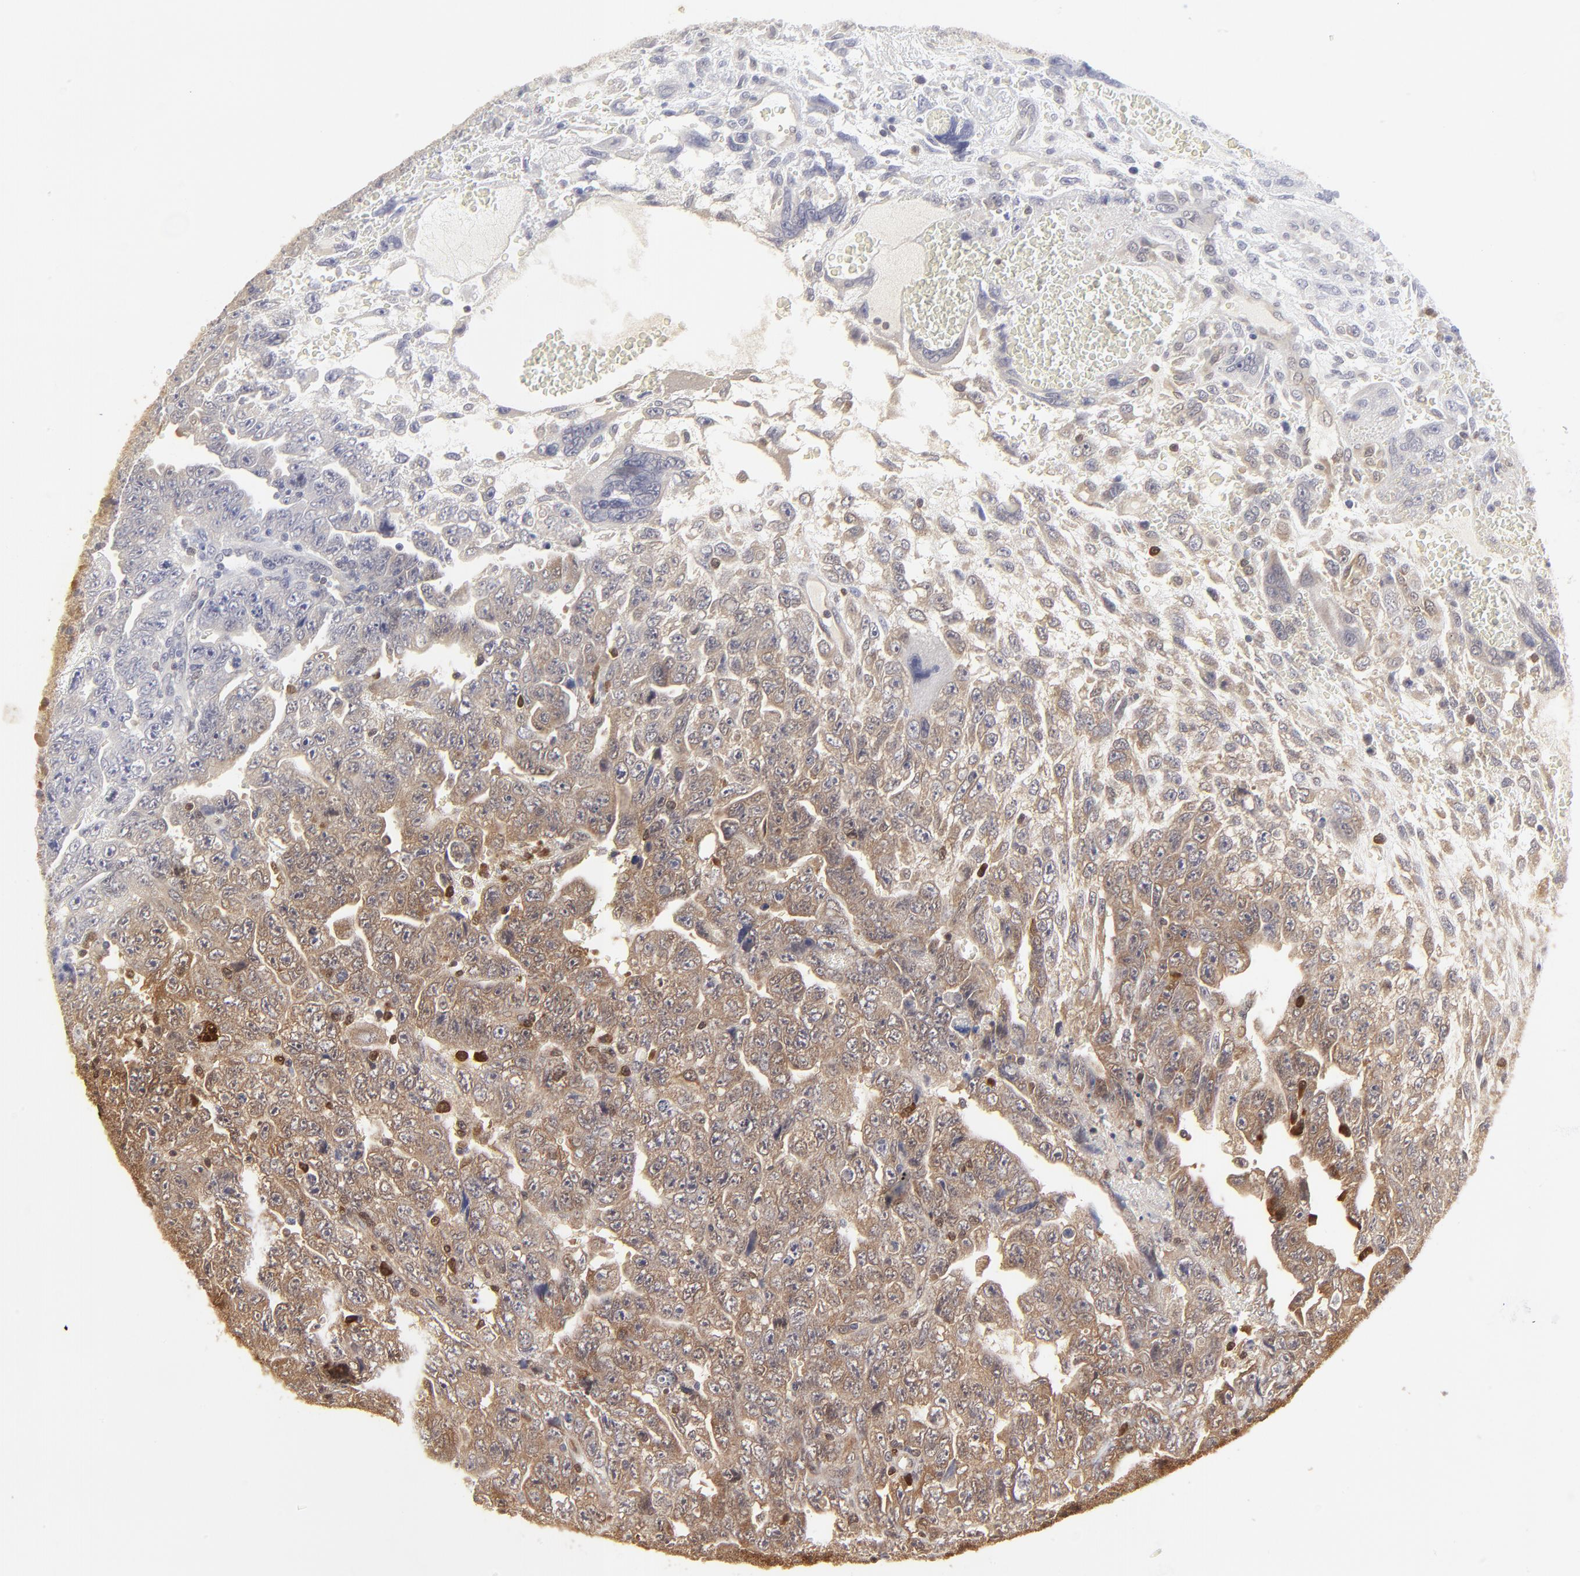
{"staining": {"intensity": "weak", "quantity": "25%-75%", "location": "cytoplasmic/membranous"}, "tissue": "testis cancer", "cell_type": "Tumor cells", "image_type": "cancer", "snomed": [{"axis": "morphology", "description": "Carcinoma, Embryonal, NOS"}, {"axis": "topography", "description": "Testis"}], "caption": "Weak cytoplasmic/membranous positivity for a protein is appreciated in about 25%-75% of tumor cells of testis embryonal carcinoma using immunohistochemistry.", "gene": "CASP3", "patient": {"sex": "male", "age": 28}}